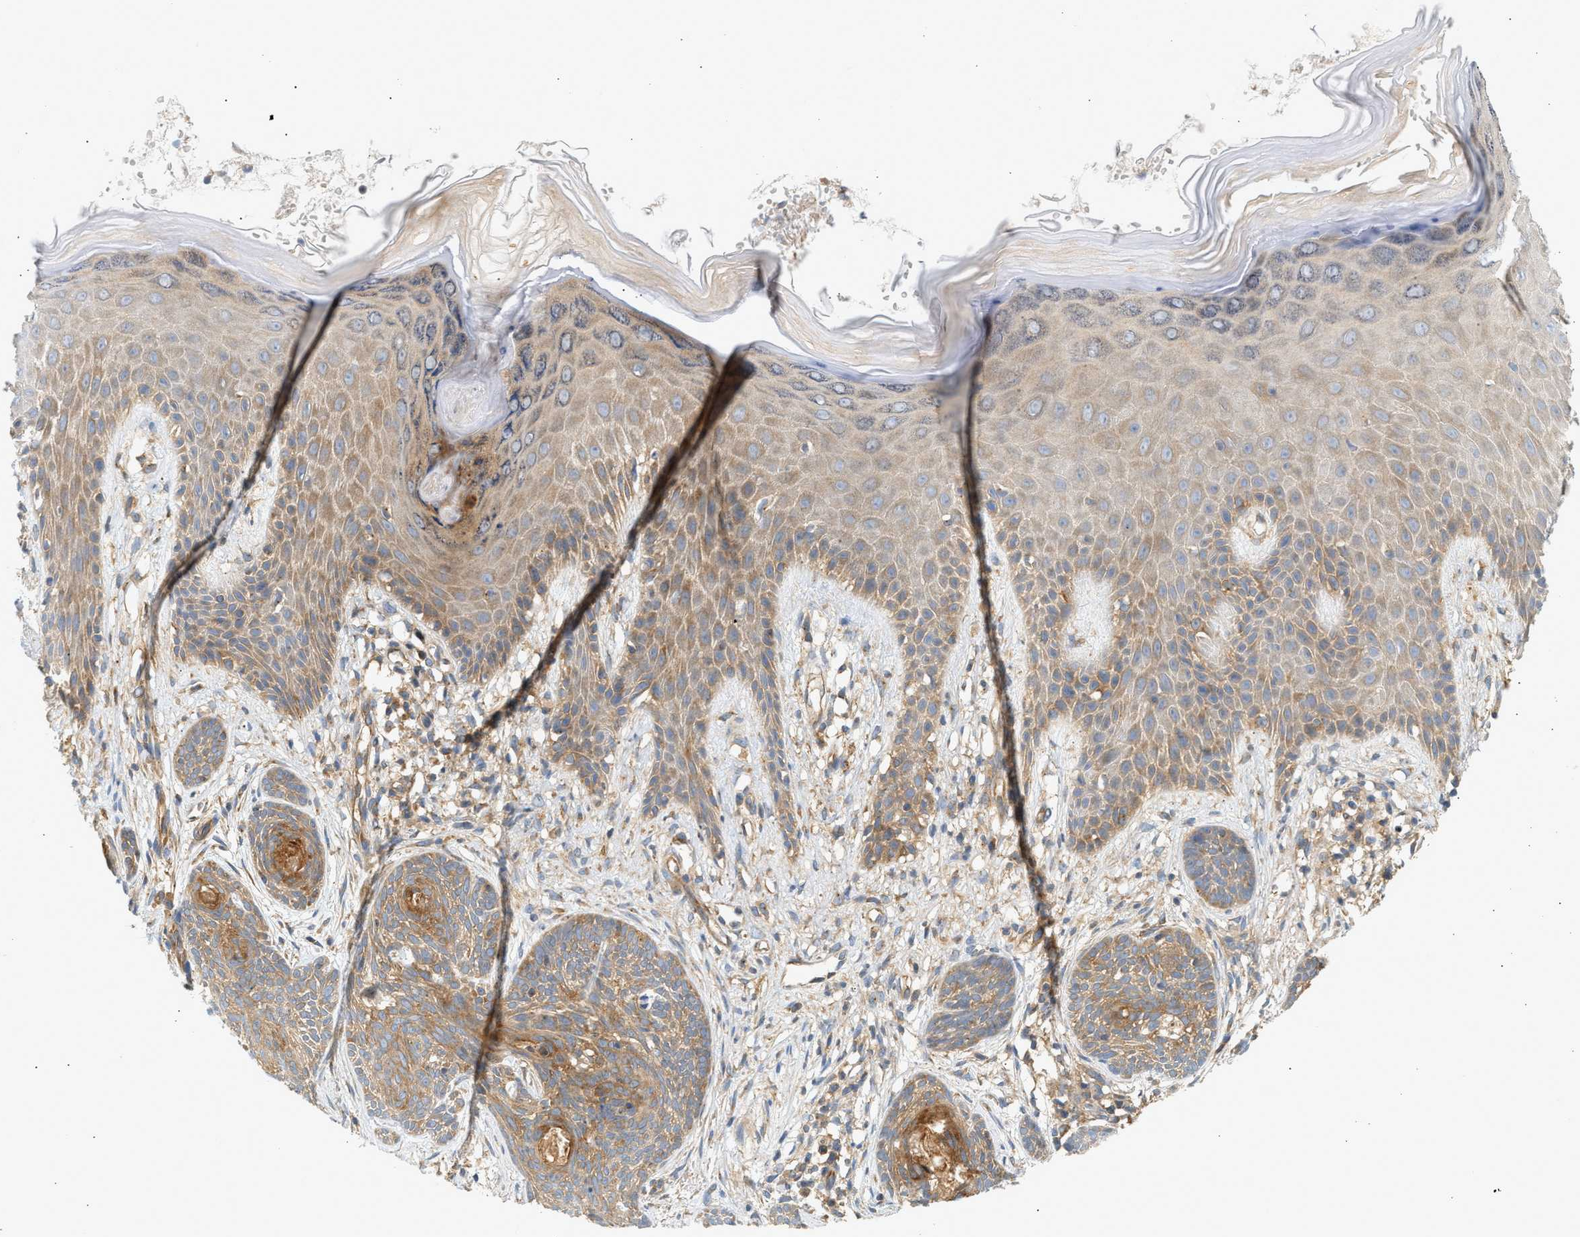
{"staining": {"intensity": "moderate", "quantity": ">75%", "location": "cytoplasmic/membranous"}, "tissue": "skin cancer", "cell_type": "Tumor cells", "image_type": "cancer", "snomed": [{"axis": "morphology", "description": "Basal cell carcinoma"}, {"axis": "topography", "description": "Skin"}], "caption": "Skin cancer tissue demonstrates moderate cytoplasmic/membranous positivity in about >75% of tumor cells", "gene": "PAFAH1B1", "patient": {"sex": "female", "age": 59}}